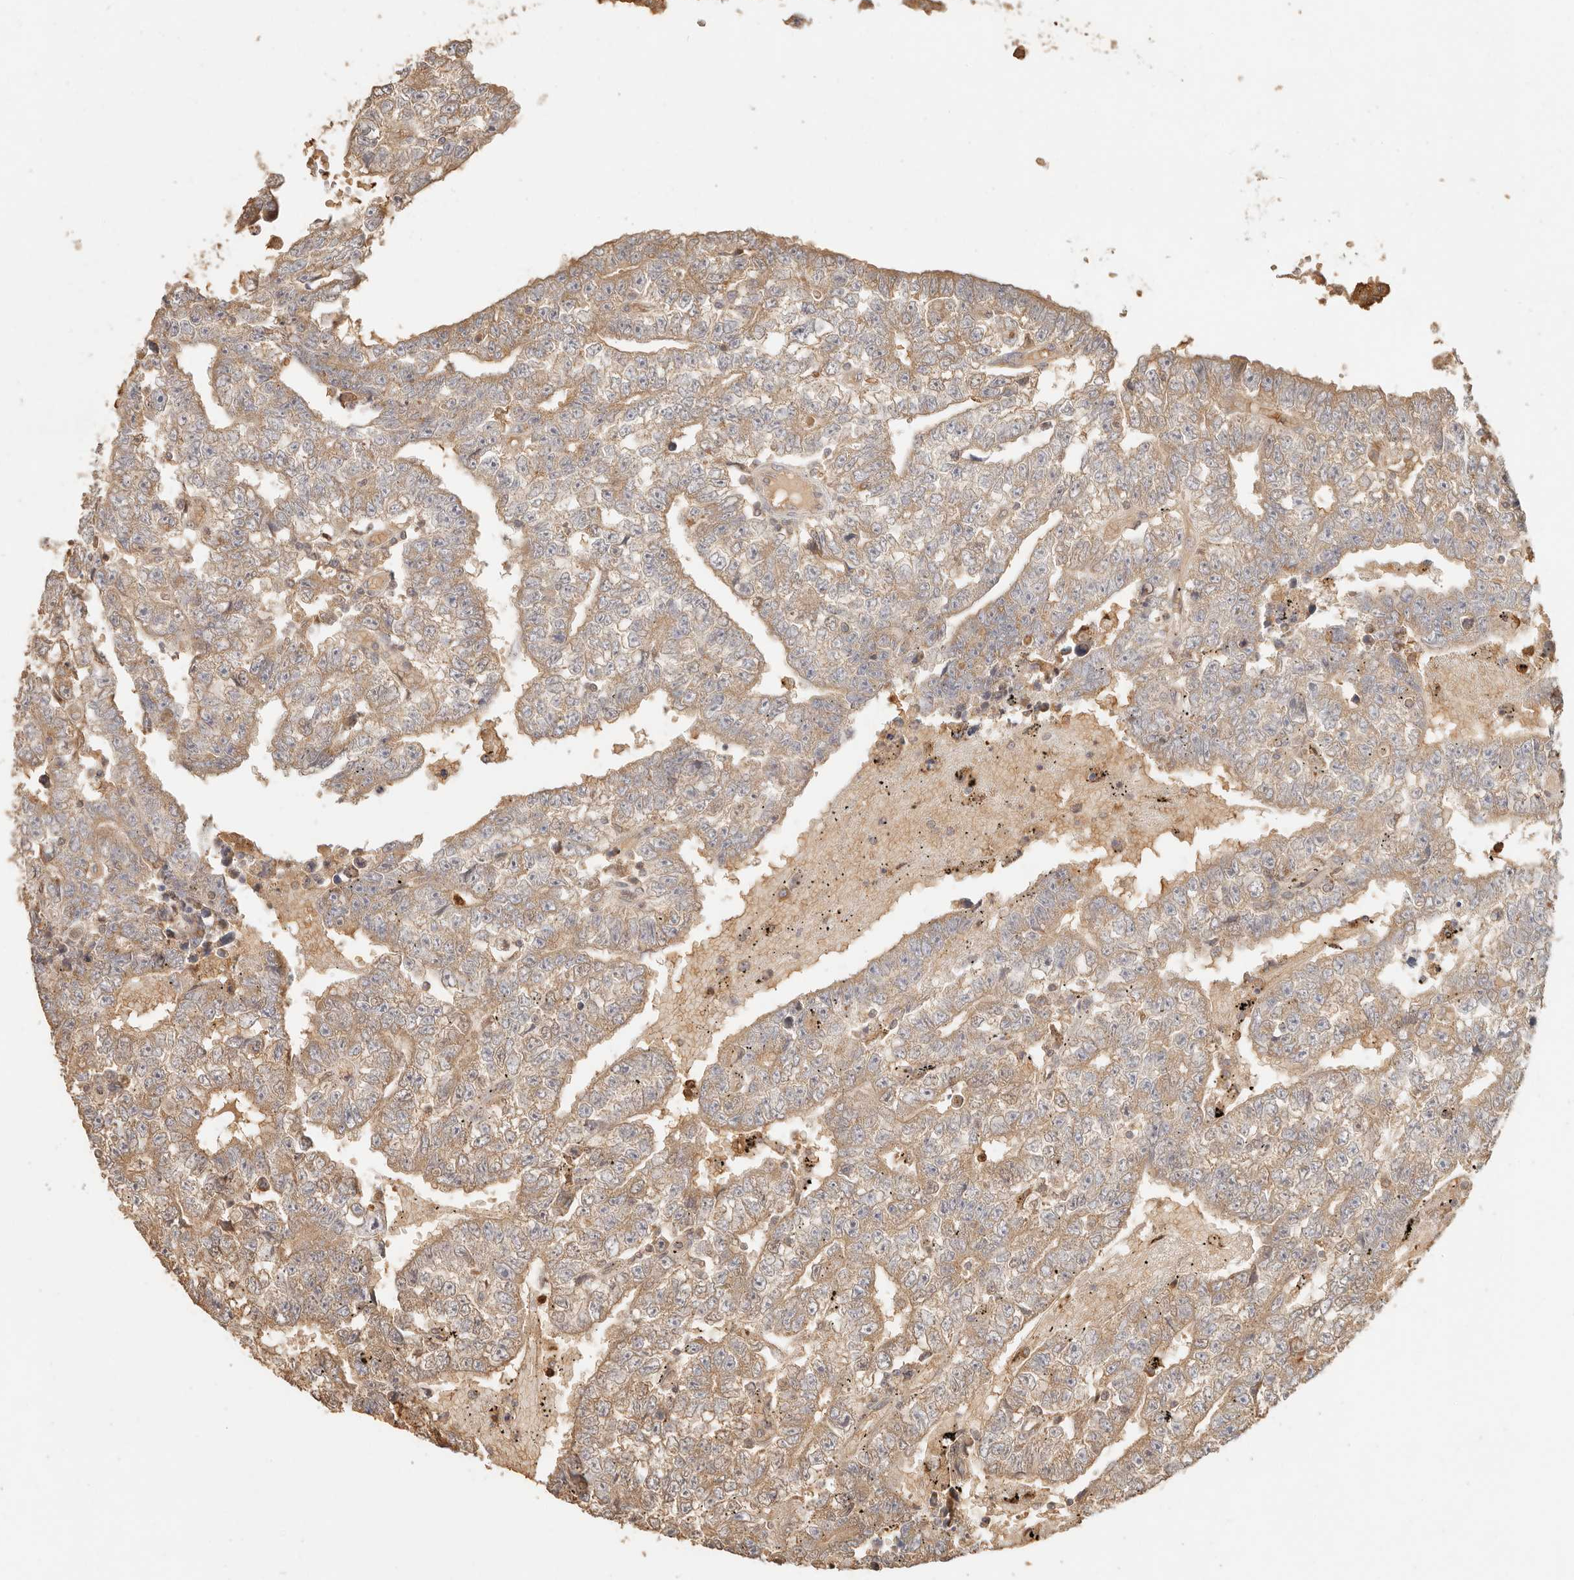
{"staining": {"intensity": "moderate", "quantity": ">75%", "location": "cytoplasmic/membranous"}, "tissue": "testis cancer", "cell_type": "Tumor cells", "image_type": "cancer", "snomed": [{"axis": "morphology", "description": "Carcinoma, Embryonal, NOS"}, {"axis": "topography", "description": "Testis"}], "caption": "The histopathology image displays staining of testis cancer (embryonal carcinoma), revealing moderate cytoplasmic/membranous protein staining (brown color) within tumor cells. Nuclei are stained in blue.", "gene": "INTS11", "patient": {"sex": "male", "age": 25}}